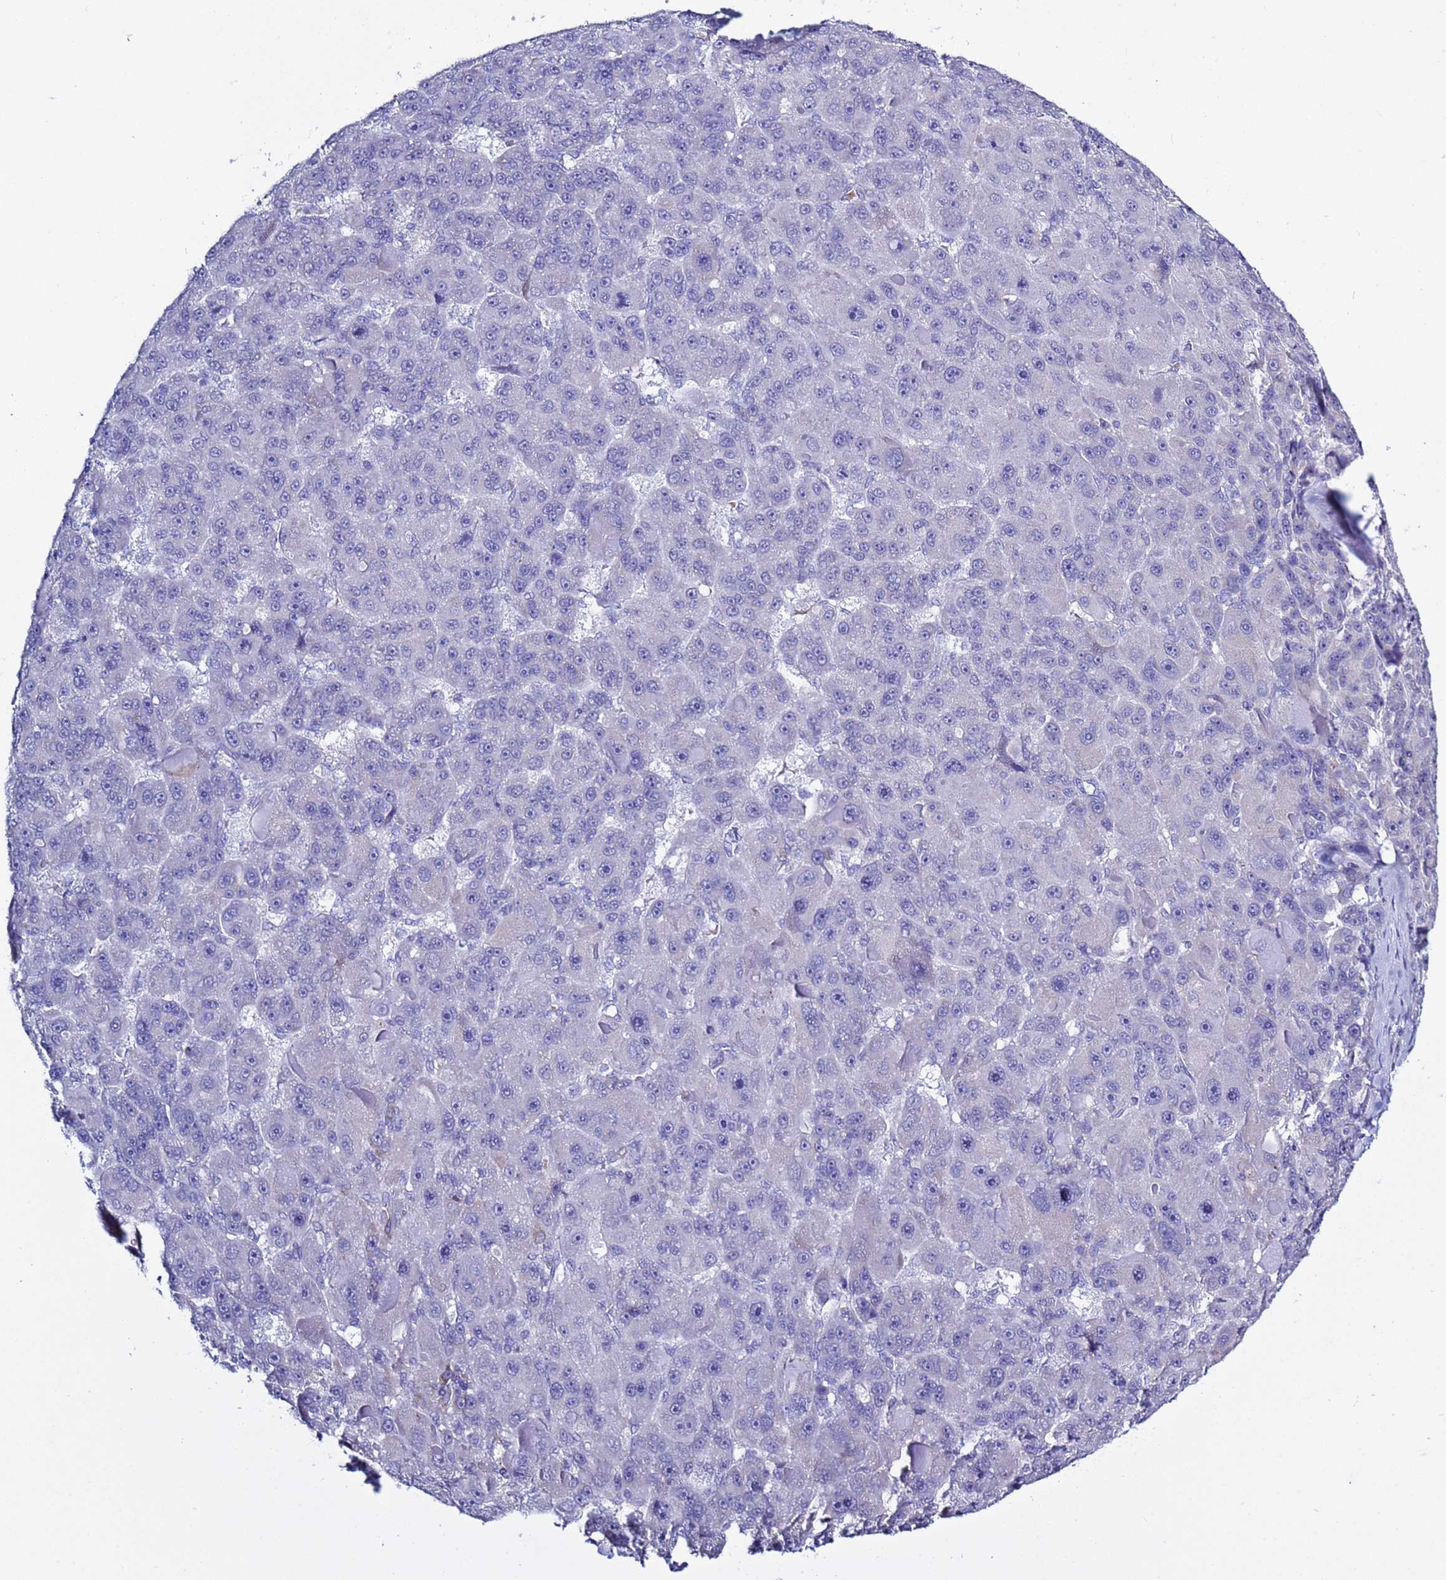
{"staining": {"intensity": "negative", "quantity": "none", "location": "none"}, "tissue": "liver cancer", "cell_type": "Tumor cells", "image_type": "cancer", "snomed": [{"axis": "morphology", "description": "Carcinoma, Hepatocellular, NOS"}, {"axis": "topography", "description": "Liver"}], "caption": "Immunohistochemistry (IHC) micrograph of human liver hepatocellular carcinoma stained for a protein (brown), which demonstrates no staining in tumor cells. Nuclei are stained in blue.", "gene": "ABHD17B", "patient": {"sex": "male", "age": 76}}